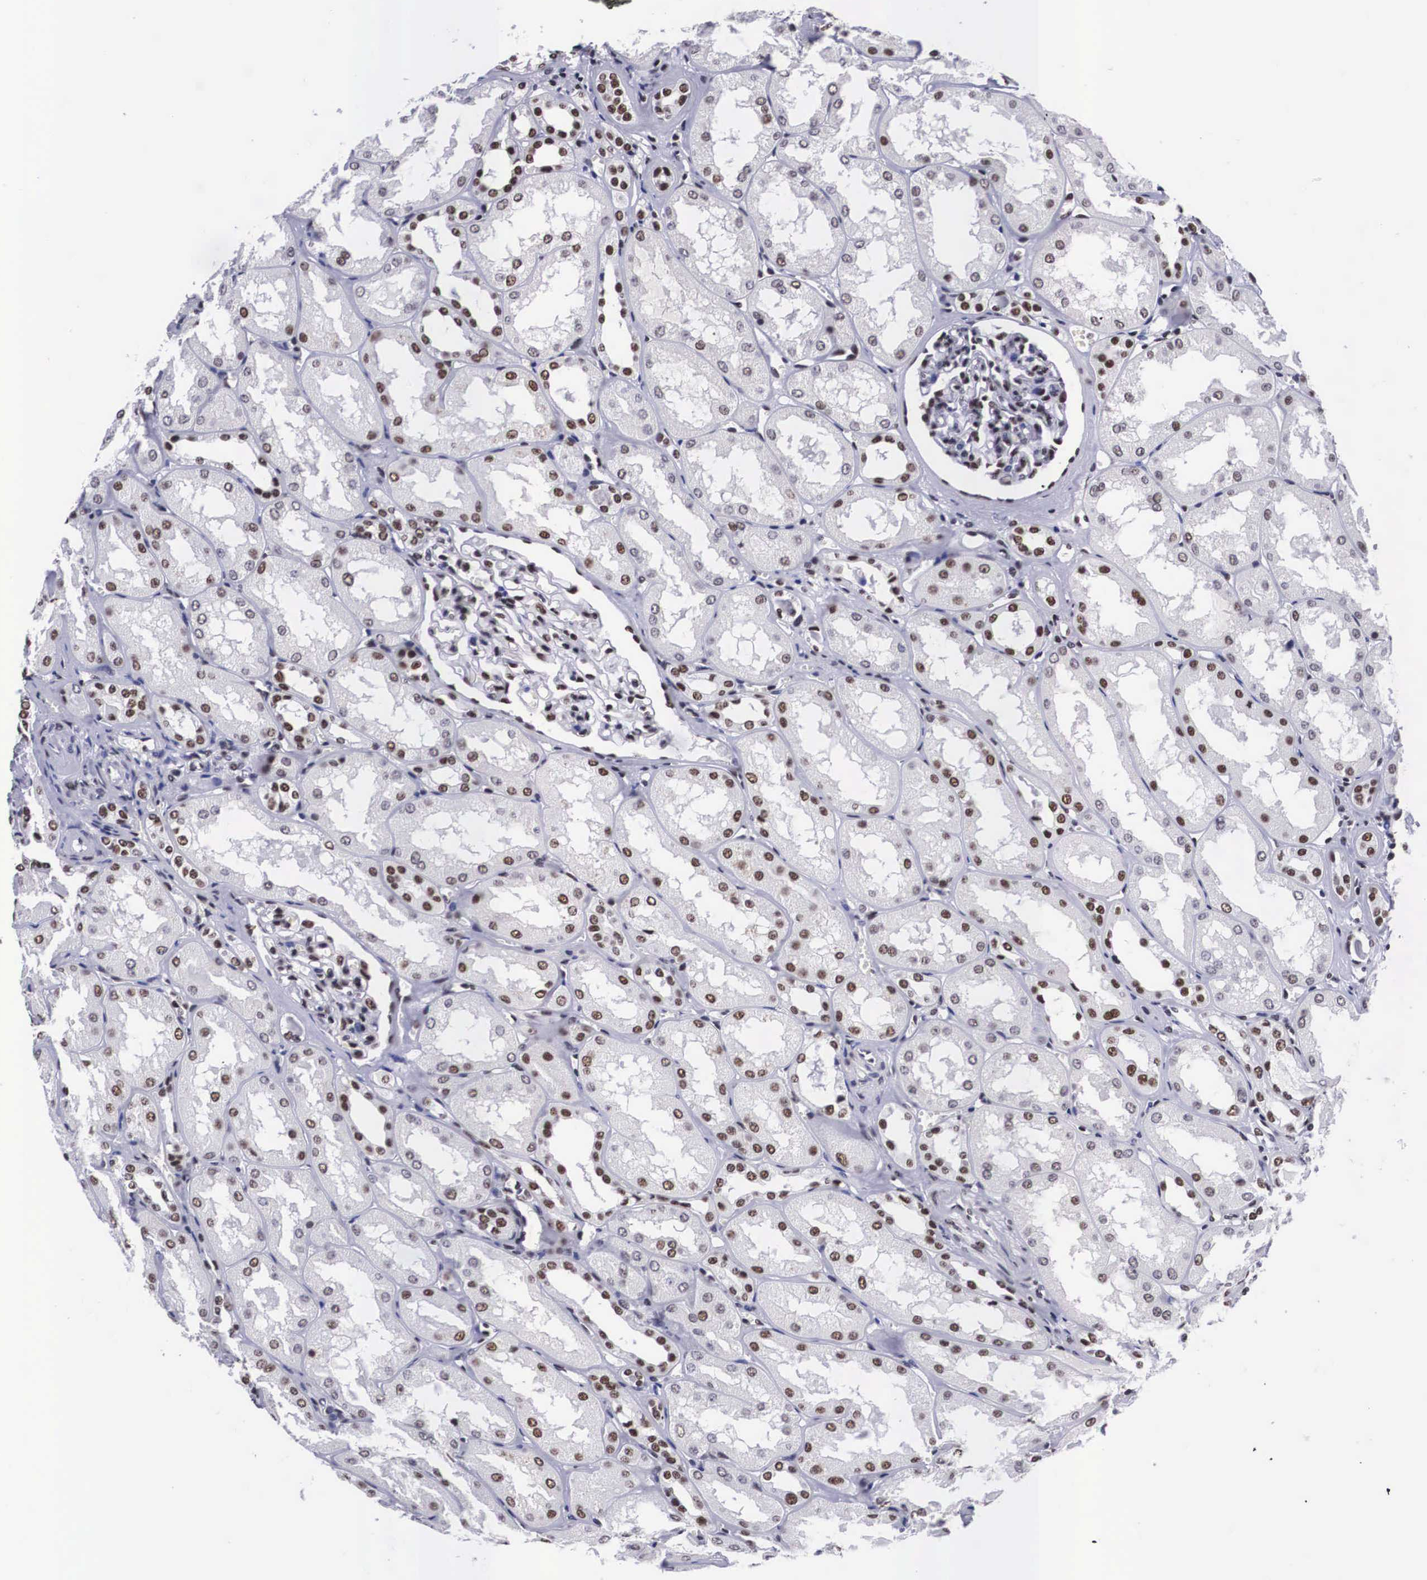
{"staining": {"intensity": "moderate", "quantity": ">75%", "location": "nuclear"}, "tissue": "kidney", "cell_type": "Cells in glomeruli", "image_type": "normal", "snomed": [{"axis": "morphology", "description": "Normal tissue, NOS"}, {"axis": "topography", "description": "Kidney"}], "caption": "A photomicrograph of kidney stained for a protein exhibits moderate nuclear brown staining in cells in glomeruli. The protein of interest is stained brown, and the nuclei are stained in blue (DAB (3,3'-diaminobenzidine) IHC with brightfield microscopy, high magnification).", "gene": "SF3A1", "patient": {"sex": "male", "age": 61}}